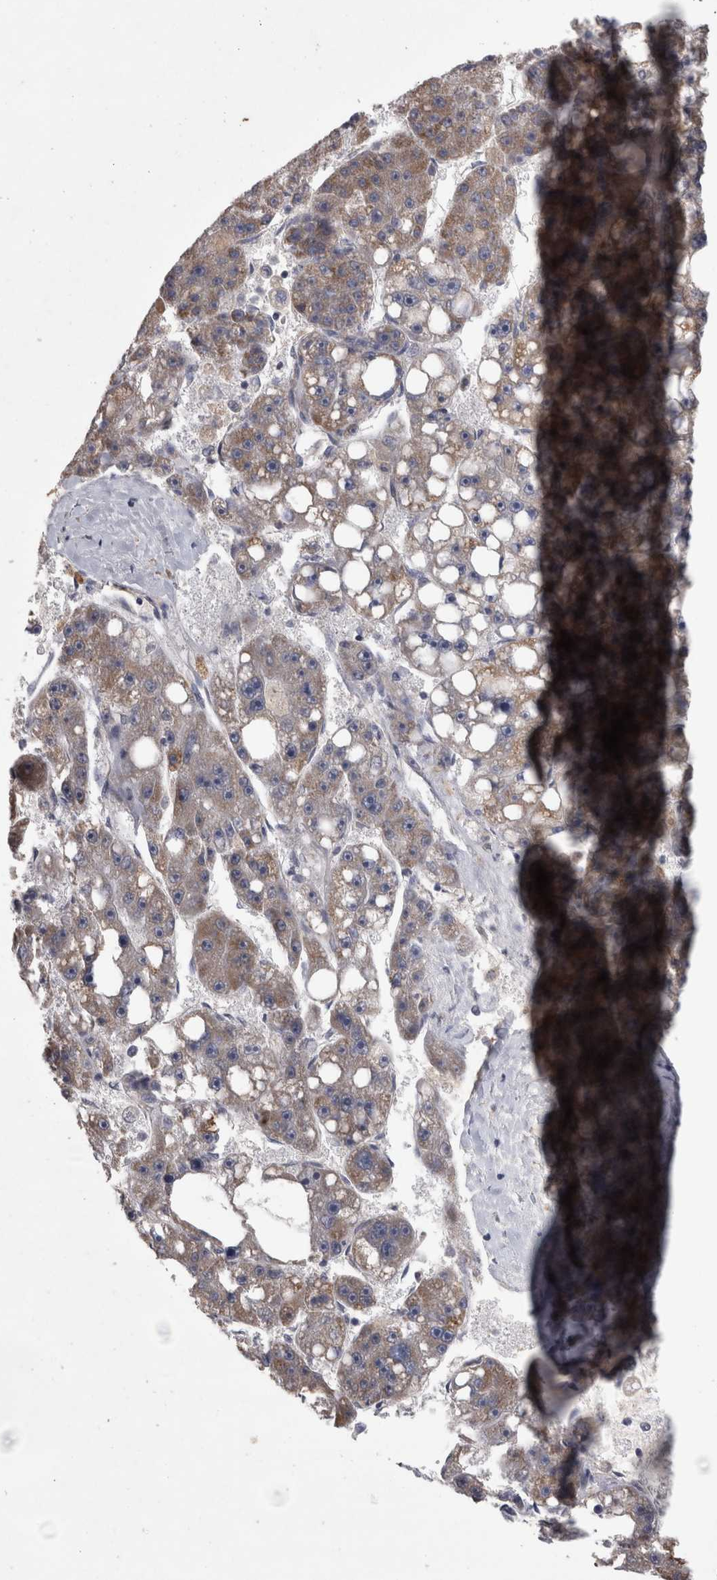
{"staining": {"intensity": "weak", "quantity": "25%-75%", "location": "cytoplasmic/membranous"}, "tissue": "liver cancer", "cell_type": "Tumor cells", "image_type": "cancer", "snomed": [{"axis": "morphology", "description": "Carcinoma, Hepatocellular, NOS"}, {"axis": "topography", "description": "Liver"}], "caption": "There is low levels of weak cytoplasmic/membranous expression in tumor cells of liver cancer, as demonstrated by immunohistochemical staining (brown color).", "gene": "DBT", "patient": {"sex": "female", "age": 61}}